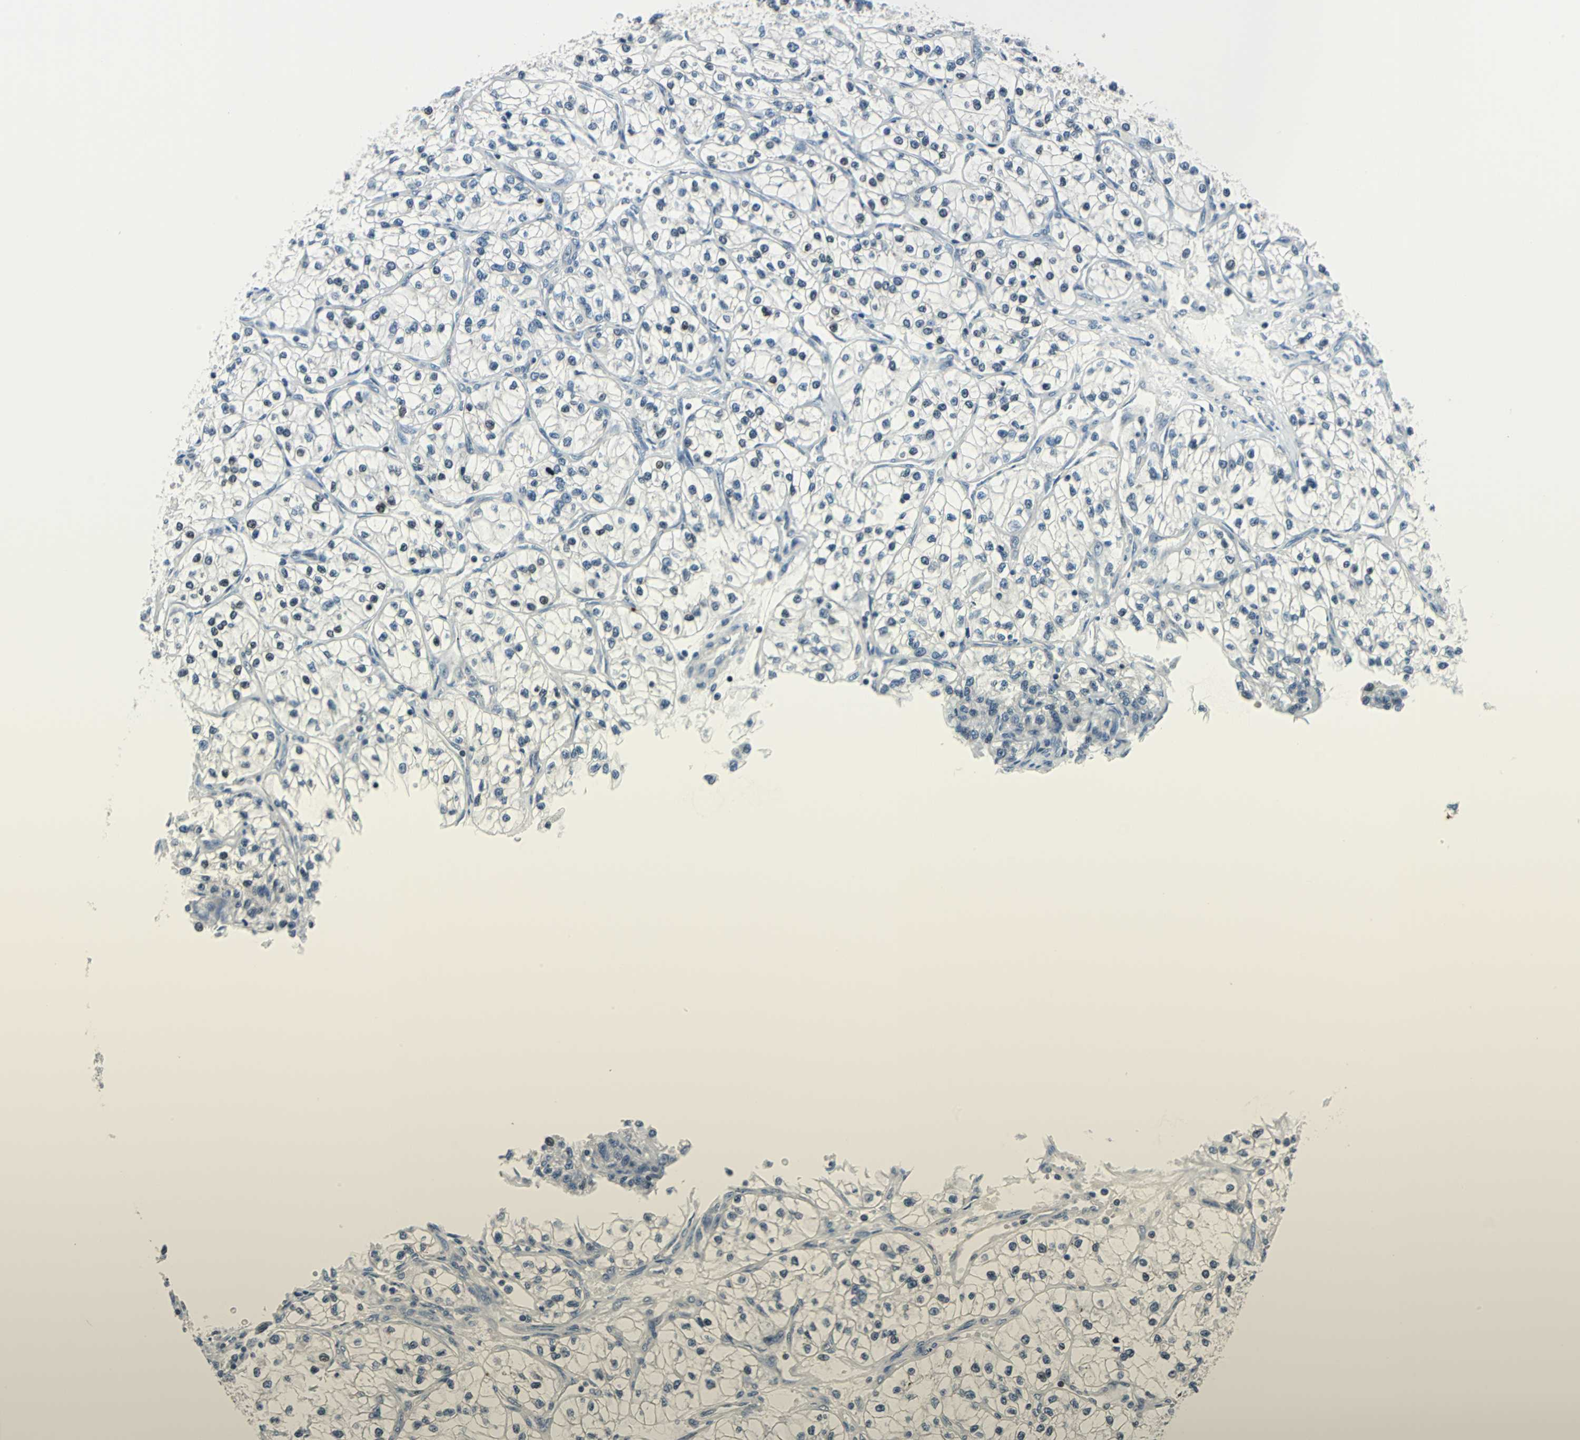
{"staining": {"intensity": "negative", "quantity": "none", "location": "none"}, "tissue": "renal cancer", "cell_type": "Tumor cells", "image_type": "cancer", "snomed": [{"axis": "morphology", "description": "Adenocarcinoma, NOS"}, {"axis": "topography", "description": "Kidney"}], "caption": "High power microscopy micrograph of an immunohistochemistry micrograph of adenocarcinoma (renal), revealing no significant staining in tumor cells. (DAB (3,3'-diaminobenzidine) immunohistochemistry visualized using brightfield microscopy, high magnification).", "gene": "HCFC2", "patient": {"sex": "female", "age": 57}}